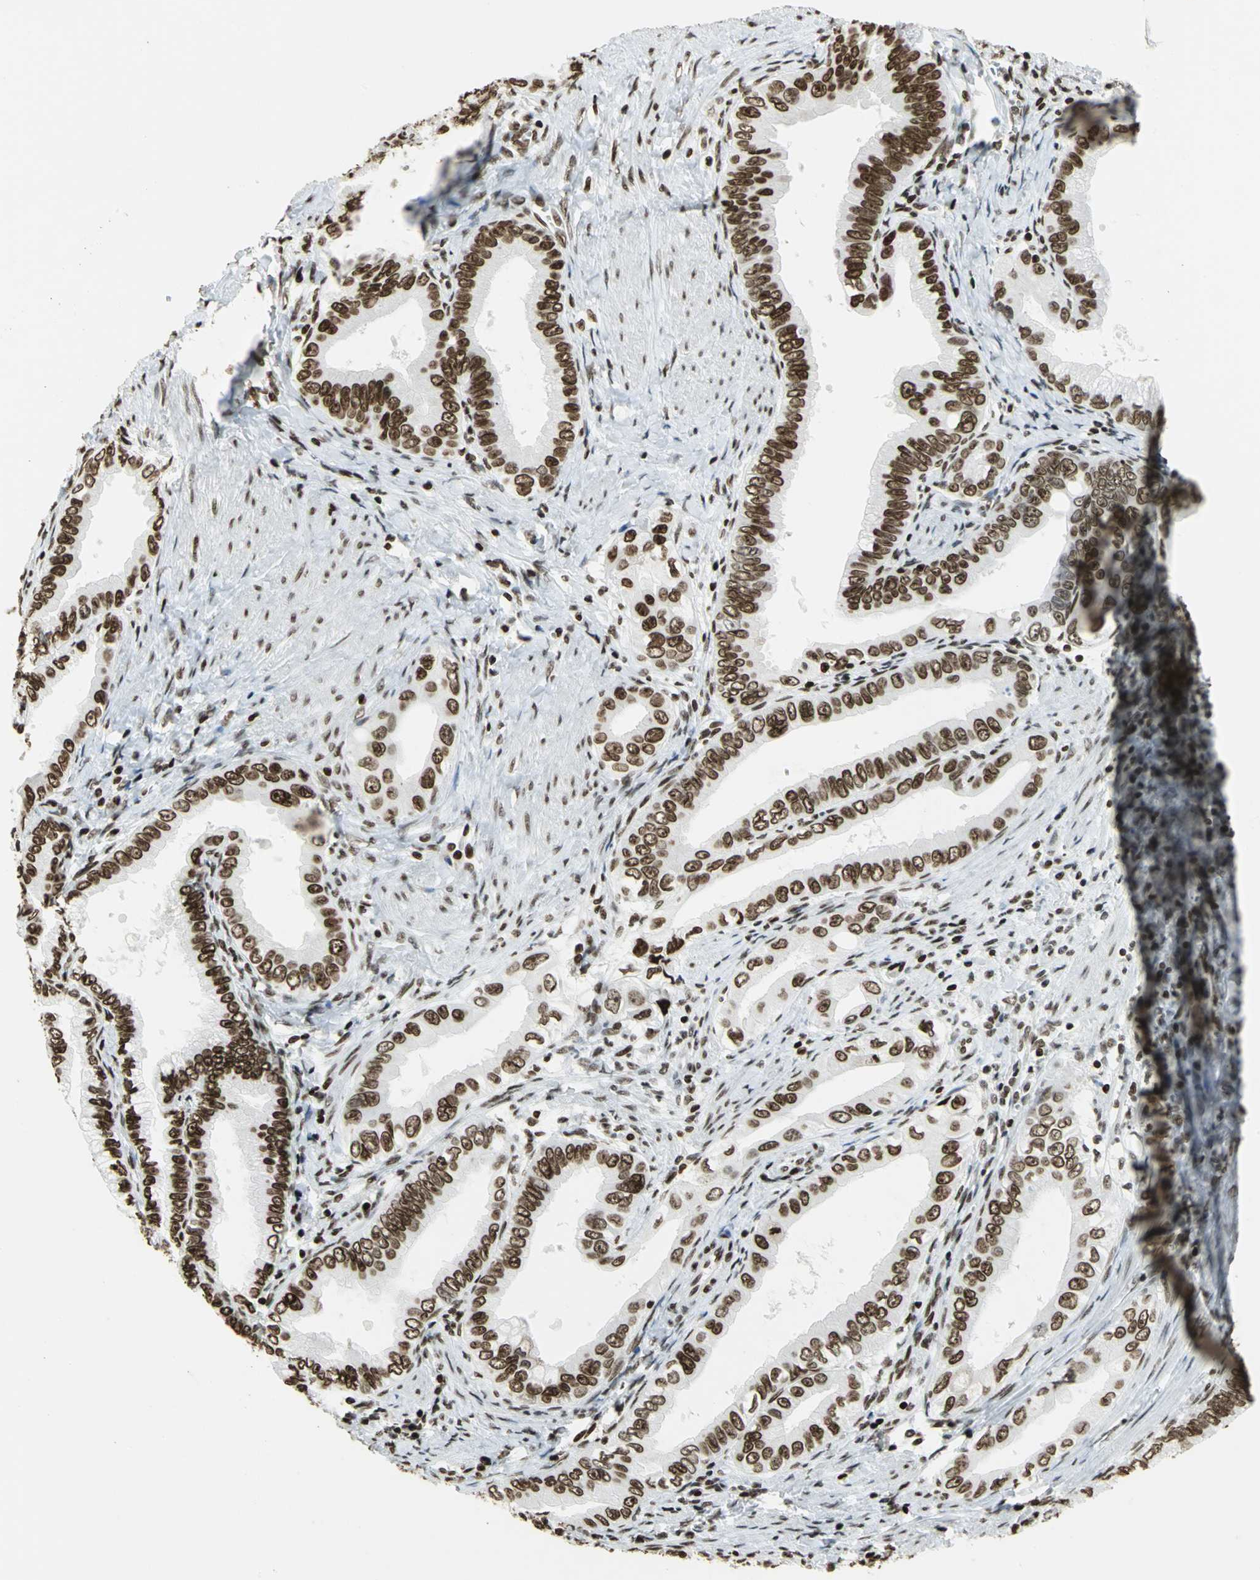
{"staining": {"intensity": "strong", "quantity": ">75%", "location": "nuclear"}, "tissue": "pancreatic cancer", "cell_type": "Tumor cells", "image_type": "cancer", "snomed": [{"axis": "morphology", "description": "Normal tissue, NOS"}, {"axis": "topography", "description": "Lymph node"}], "caption": "Immunohistochemistry (DAB) staining of pancreatic cancer exhibits strong nuclear protein staining in approximately >75% of tumor cells. (DAB (3,3'-diaminobenzidine) = brown stain, brightfield microscopy at high magnification).", "gene": "HMGB1", "patient": {"sex": "male", "age": 50}}